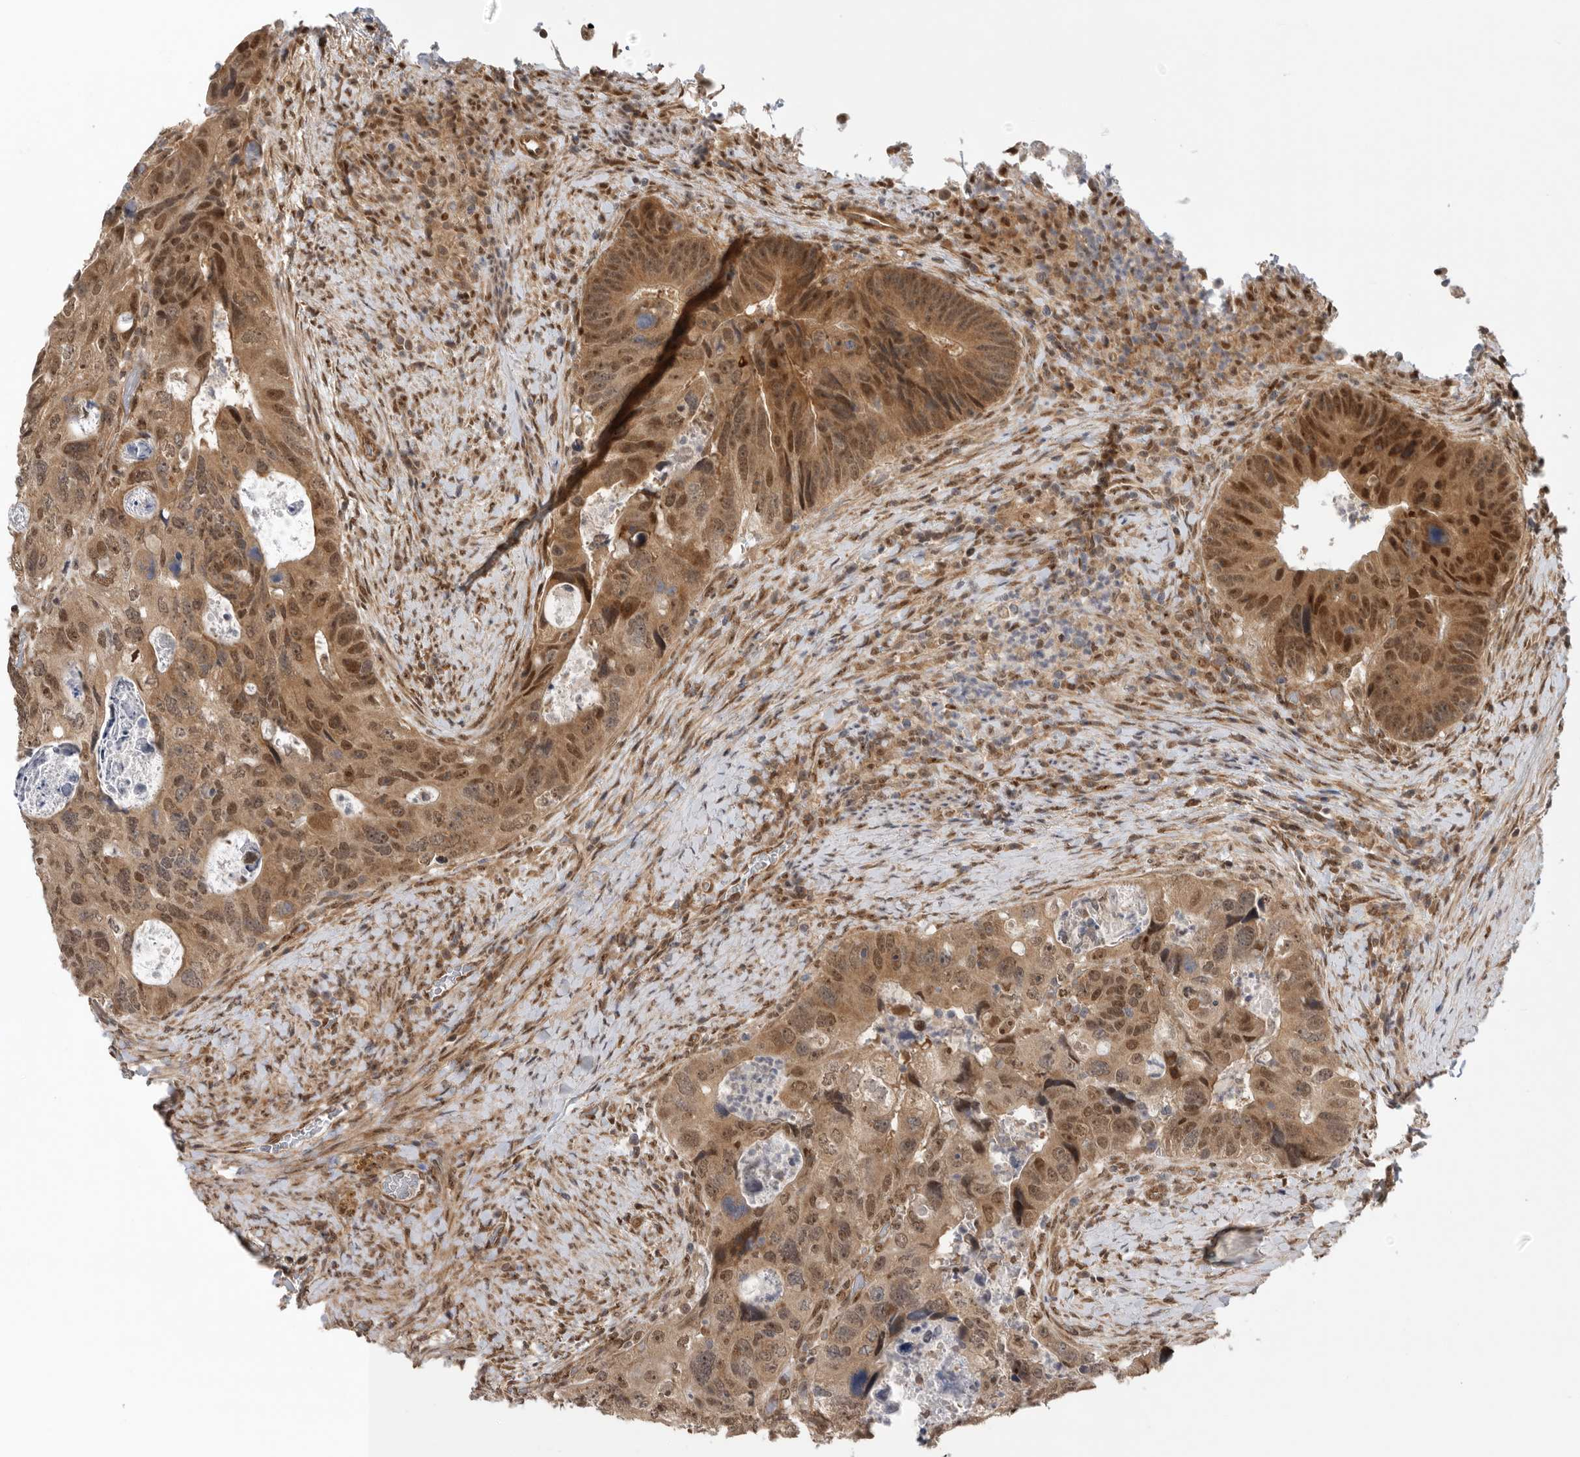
{"staining": {"intensity": "moderate", "quantity": ">75%", "location": "cytoplasmic/membranous,nuclear"}, "tissue": "colorectal cancer", "cell_type": "Tumor cells", "image_type": "cancer", "snomed": [{"axis": "morphology", "description": "Adenocarcinoma, NOS"}, {"axis": "topography", "description": "Rectum"}], "caption": "Protein analysis of colorectal cancer tissue reveals moderate cytoplasmic/membranous and nuclear staining in approximately >75% of tumor cells. The protein of interest is stained brown, and the nuclei are stained in blue (DAB IHC with brightfield microscopy, high magnification).", "gene": "VPS50", "patient": {"sex": "male", "age": 59}}